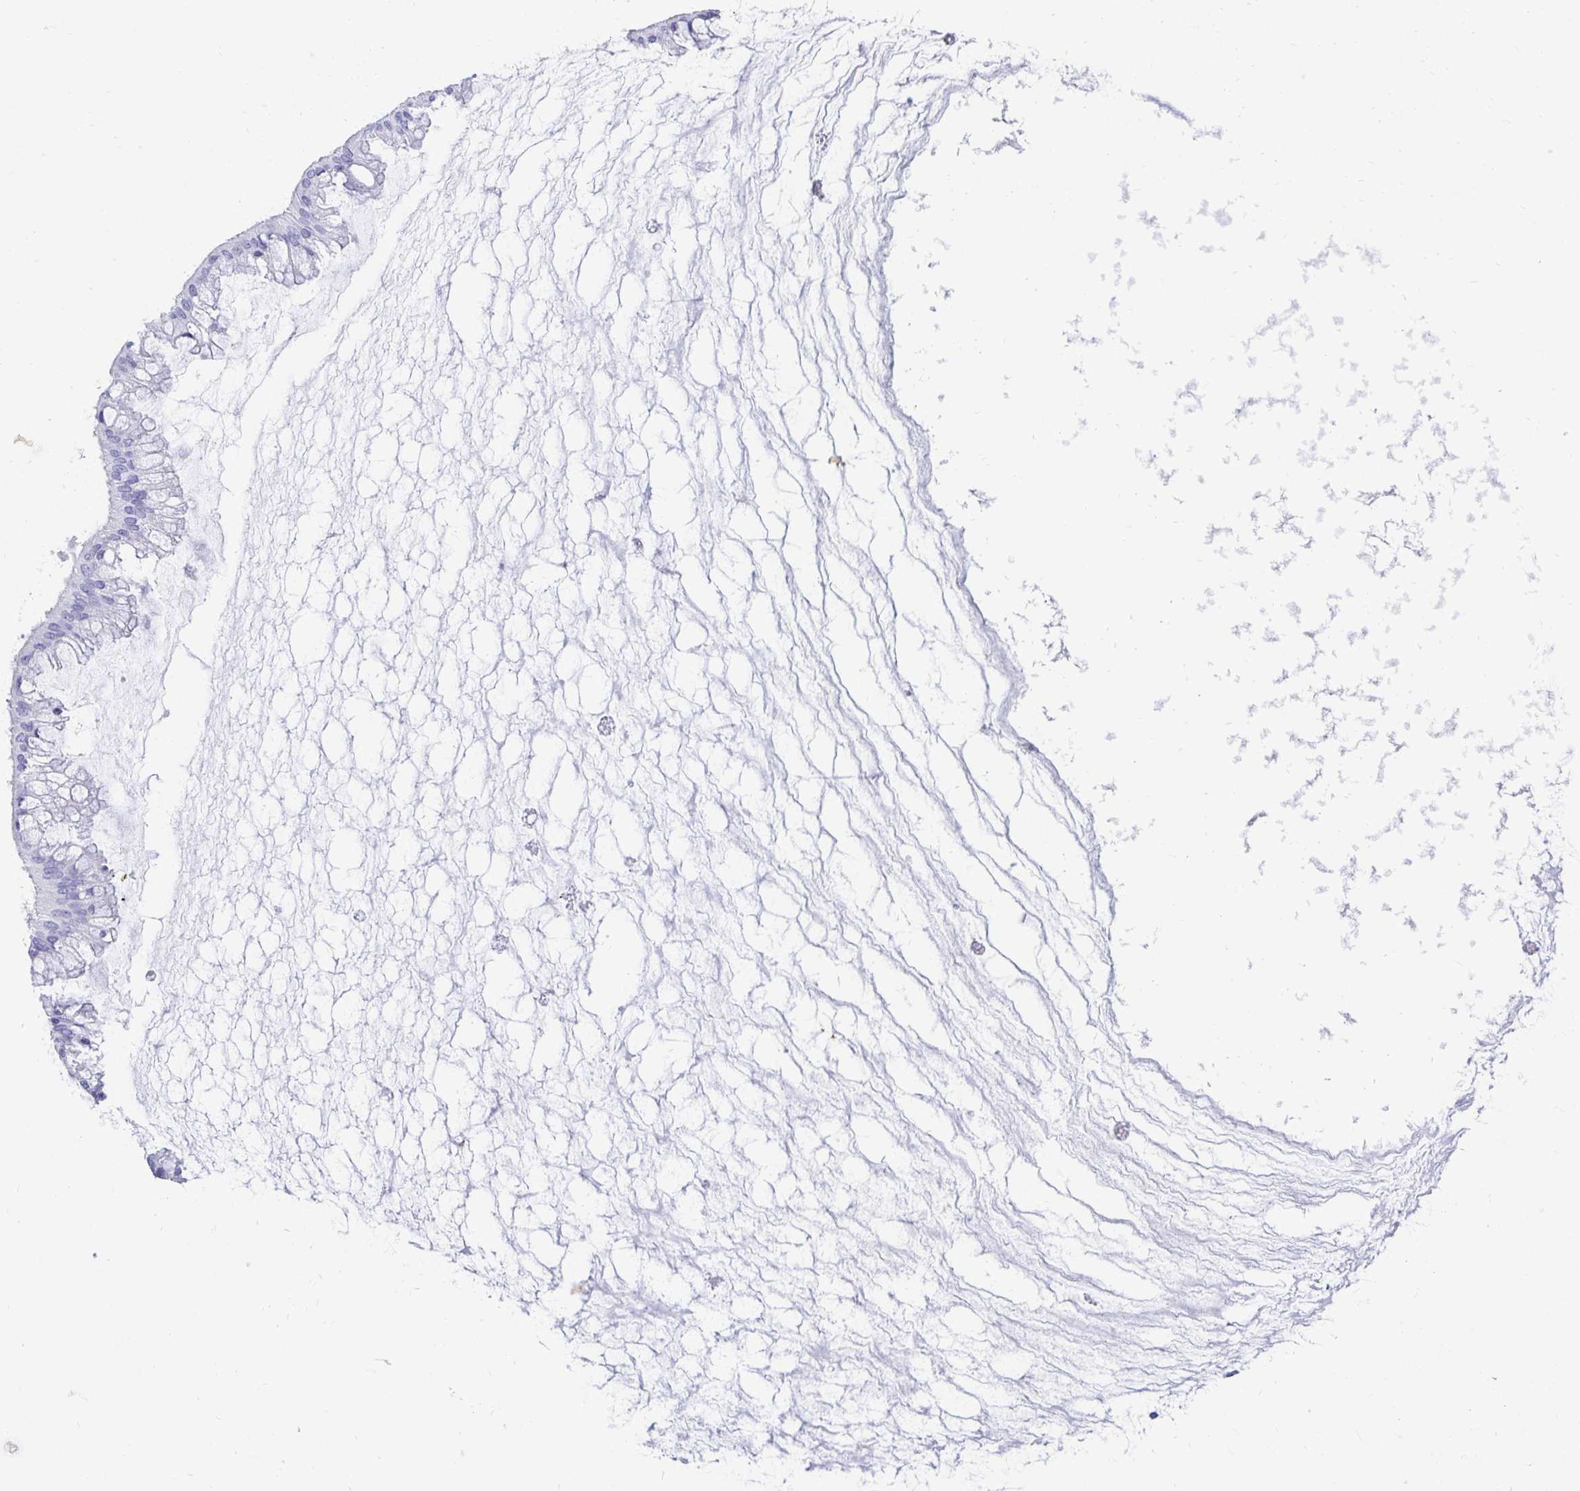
{"staining": {"intensity": "negative", "quantity": "none", "location": "none"}, "tissue": "ovarian cancer", "cell_type": "Tumor cells", "image_type": "cancer", "snomed": [{"axis": "morphology", "description": "Cystadenocarcinoma, mucinous, NOS"}, {"axis": "topography", "description": "Ovary"}], "caption": "Ovarian cancer was stained to show a protein in brown. There is no significant expression in tumor cells. The staining was performed using DAB (3,3'-diaminobenzidine) to visualize the protein expression in brown, while the nuclei were stained in blue with hematoxylin (Magnification: 20x).", "gene": "CST6", "patient": {"sex": "female", "age": 73}}